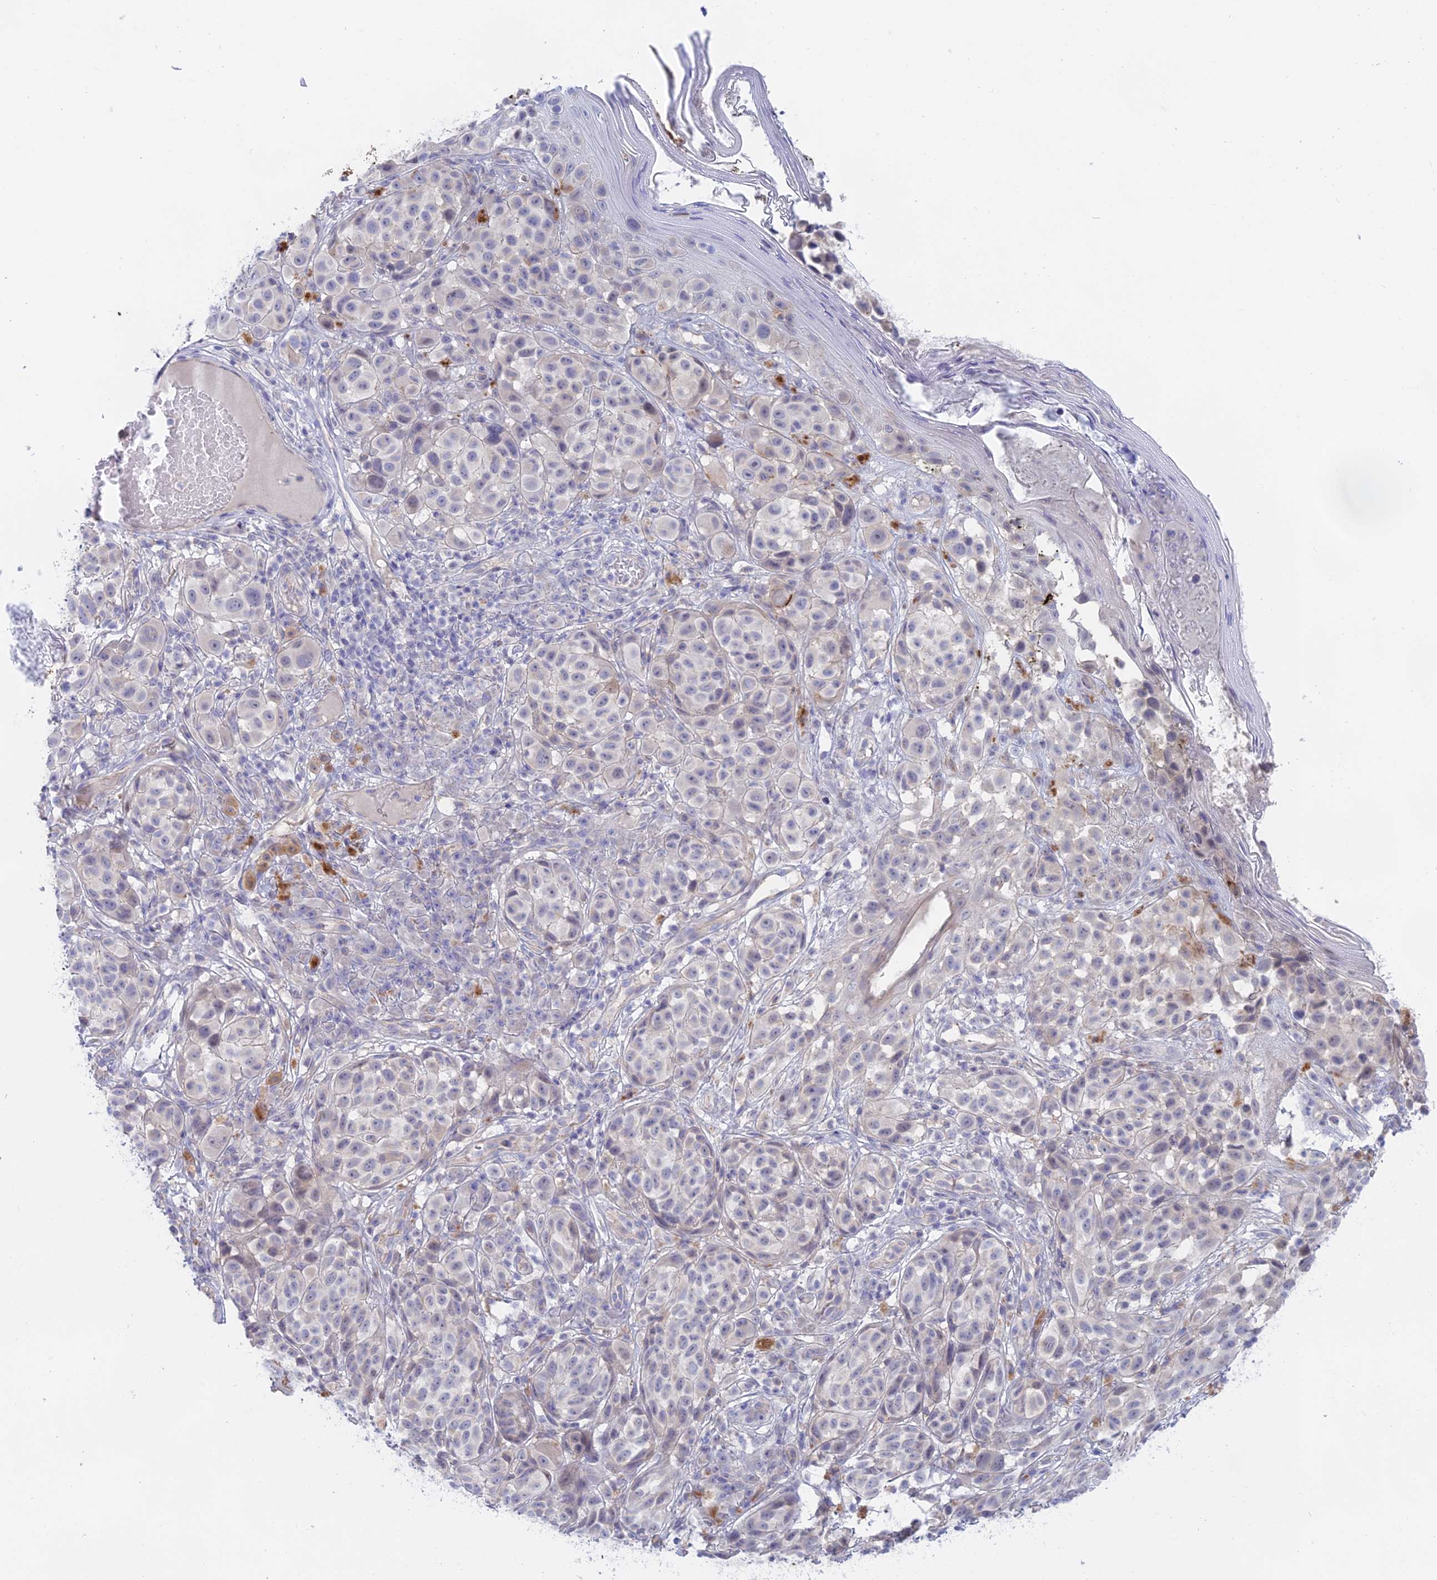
{"staining": {"intensity": "negative", "quantity": "none", "location": "none"}, "tissue": "melanoma", "cell_type": "Tumor cells", "image_type": "cancer", "snomed": [{"axis": "morphology", "description": "Malignant melanoma, NOS"}, {"axis": "topography", "description": "Skin"}], "caption": "Immunohistochemical staining of malignant melanoma reveals no significant staining in tumor cells.", "gene": "GLB1L", "patient": {"sex": "male", "age": 38}}